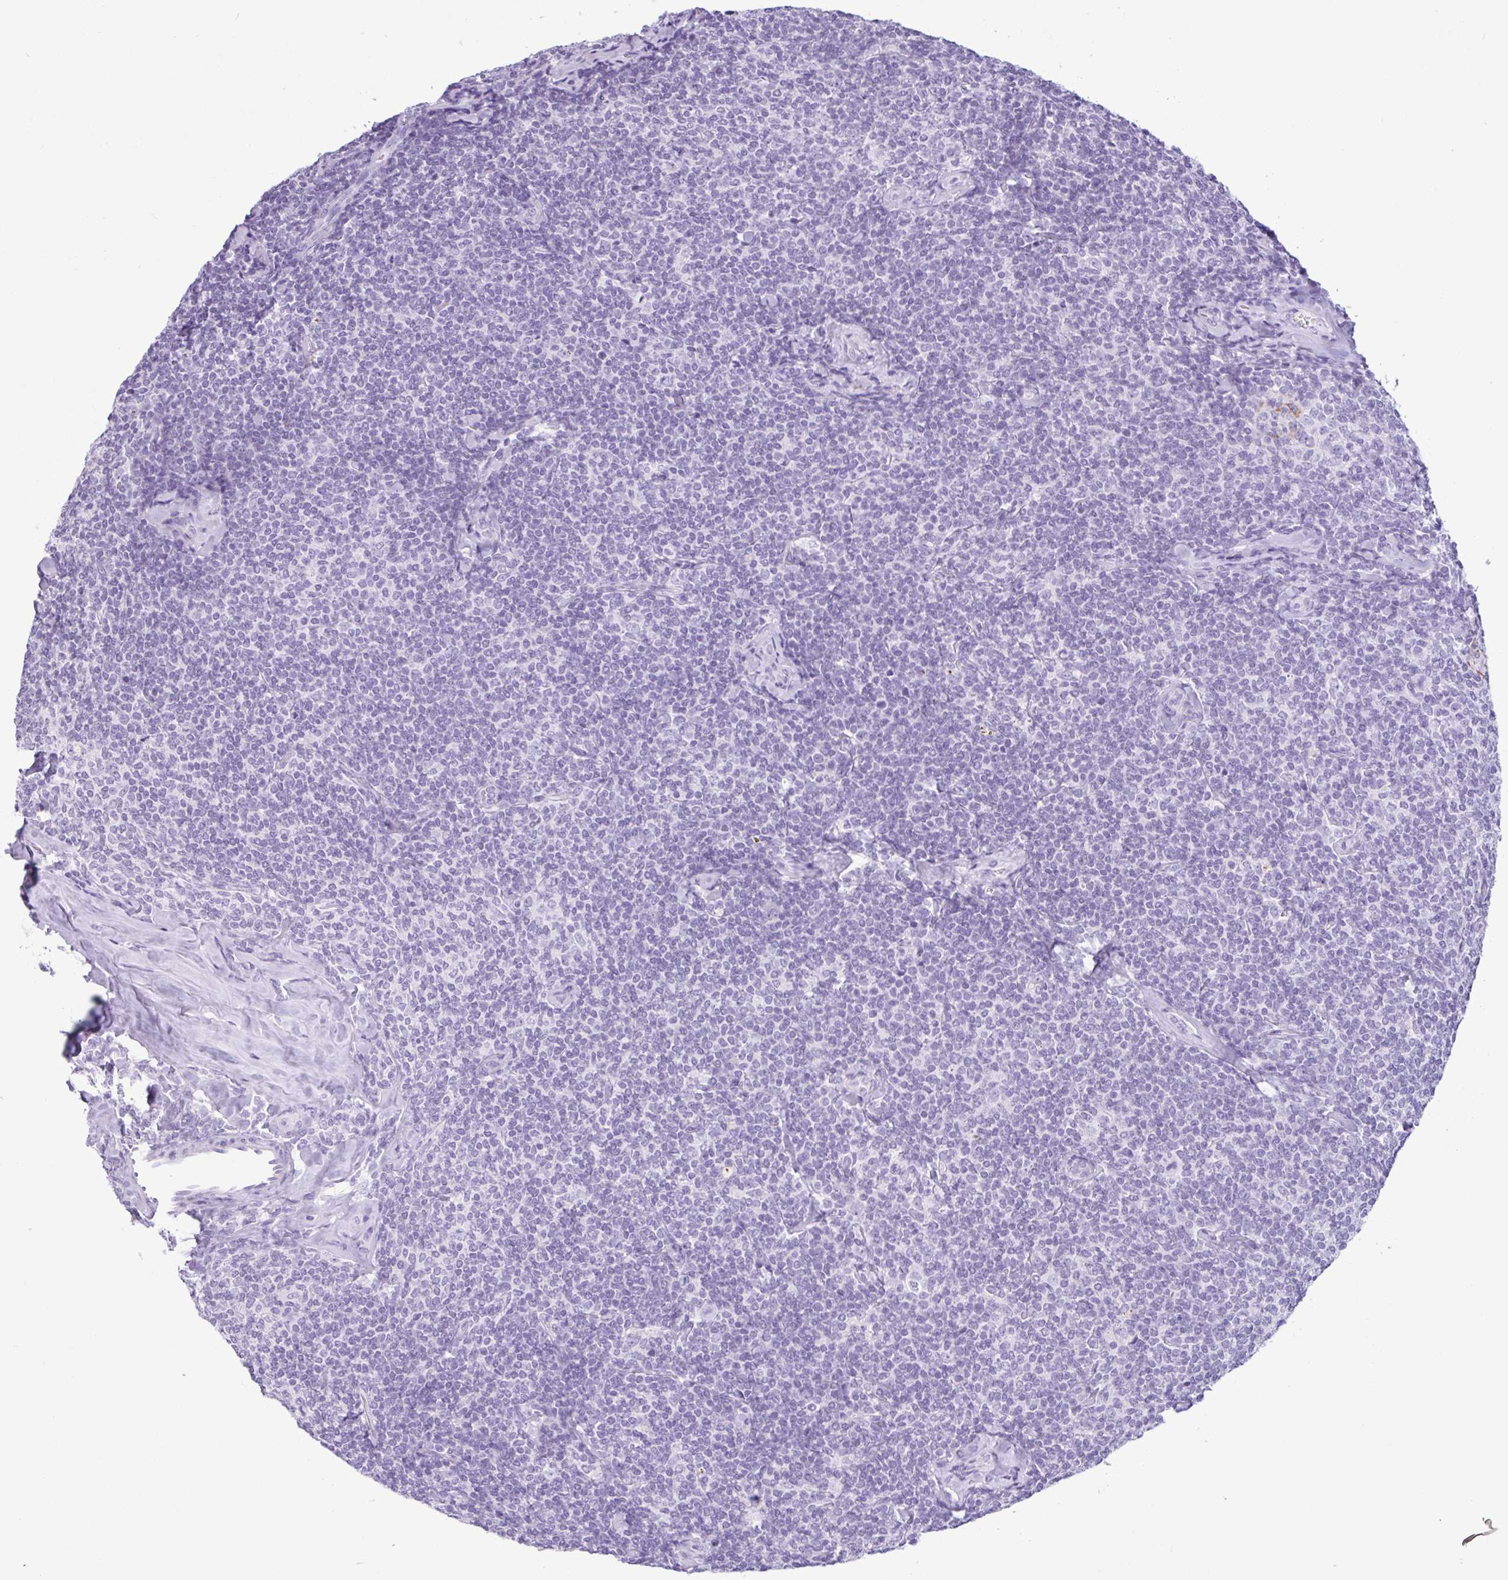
{"staining": {"intensity": "negative", "quantity": "none", "location": "none"}, "tissue": "lymphoma", "cell_type": "Tumor cells", "image_type": "cancer", "snomed": [{"axis": "morphology", "description": "Malignant lymphoma, non-Hodgkin's type, Low grade"}, {"axis": "topography", "description": "Lymph node"}], "caption": "Immunohistochemistry (IHC) photomicrograph of human malignant lymphoma, non-Hodgkin's type (low-grade) stained for a protein (brown), which shows no expression in tumor cells.", "gene": "CTSE", "patient": {"sex": "female", "age": 56}}